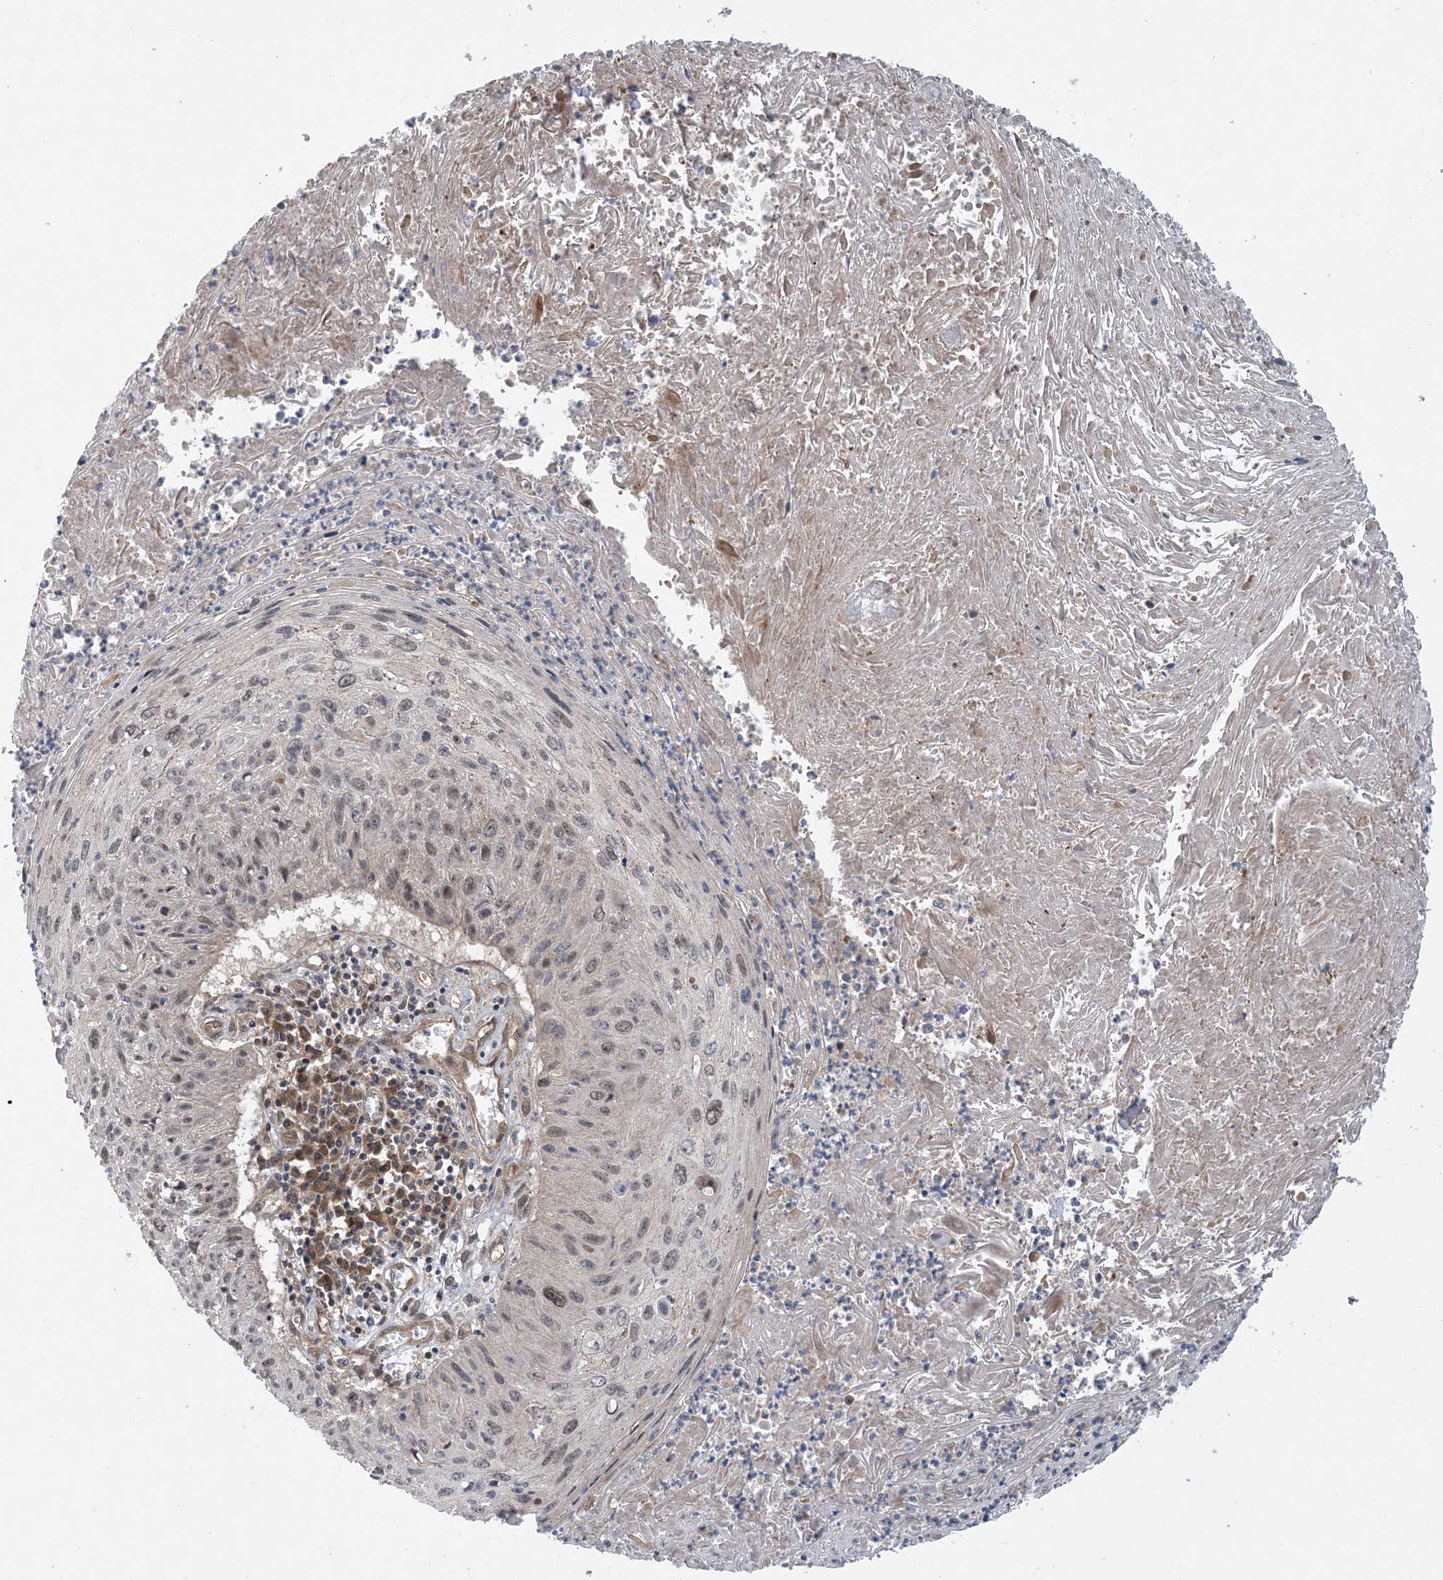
{"staining": {"intensity": "negative", "quantity": "none", "location": "none"}, "tissue": "cervical cancer", "cell_type": "Tumor cells", "image_type": "cancer", "snomed": [{"axis": "morphology", "description": "Squamous cell carcinoma, NOS"}, {"axis": "topography", "description": "Cervix"}], "caption": "Tumor cells are negative for brown protein staining in cervical cancer (squamous cell carcinoma).", "gene": "HEMK1", "patient": {"sex": "female", "age": 51}}